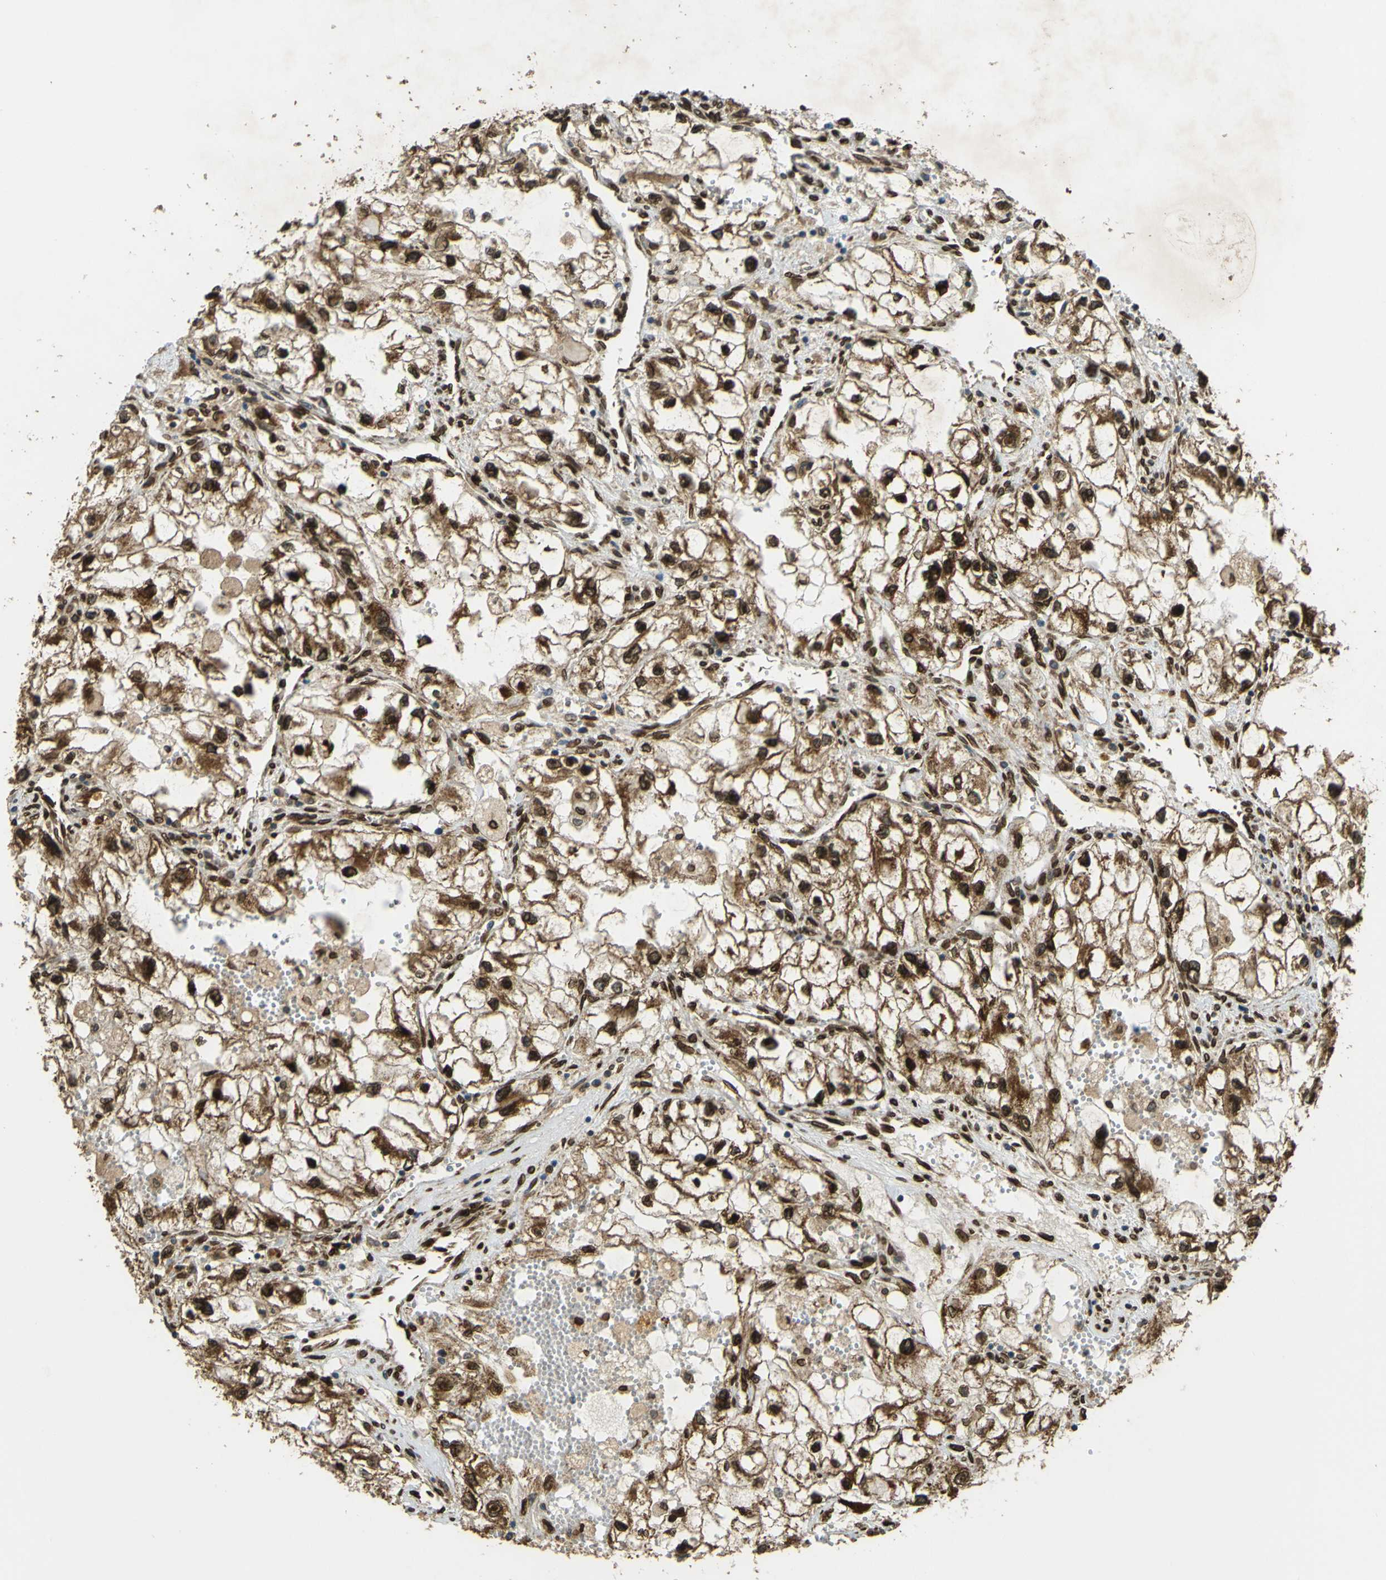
{"staining": {"intensity": "strong", "quantity": ">75%", "location": "cytoplasmic/membranous,nuclear"}, "tissue": "renal cancer", "cell_type": "Tumor cells", "image_type": "cancer", "snomed": [{"axis": "morphology", "description": "Adenocarcinoma, NOS"}, {"axis": "topography", "description": "Kidney"}], "caption": "A brown stain labels strong cytoplasmic/membranous and nuclear expression of a protein in adenocarcinoma (renal) tumor cells. (brown staining indicates protein expression, while blue staining denotes nuclei).", "gene": "GALNT1", "patient": {"sex": "female", "age": 70}}